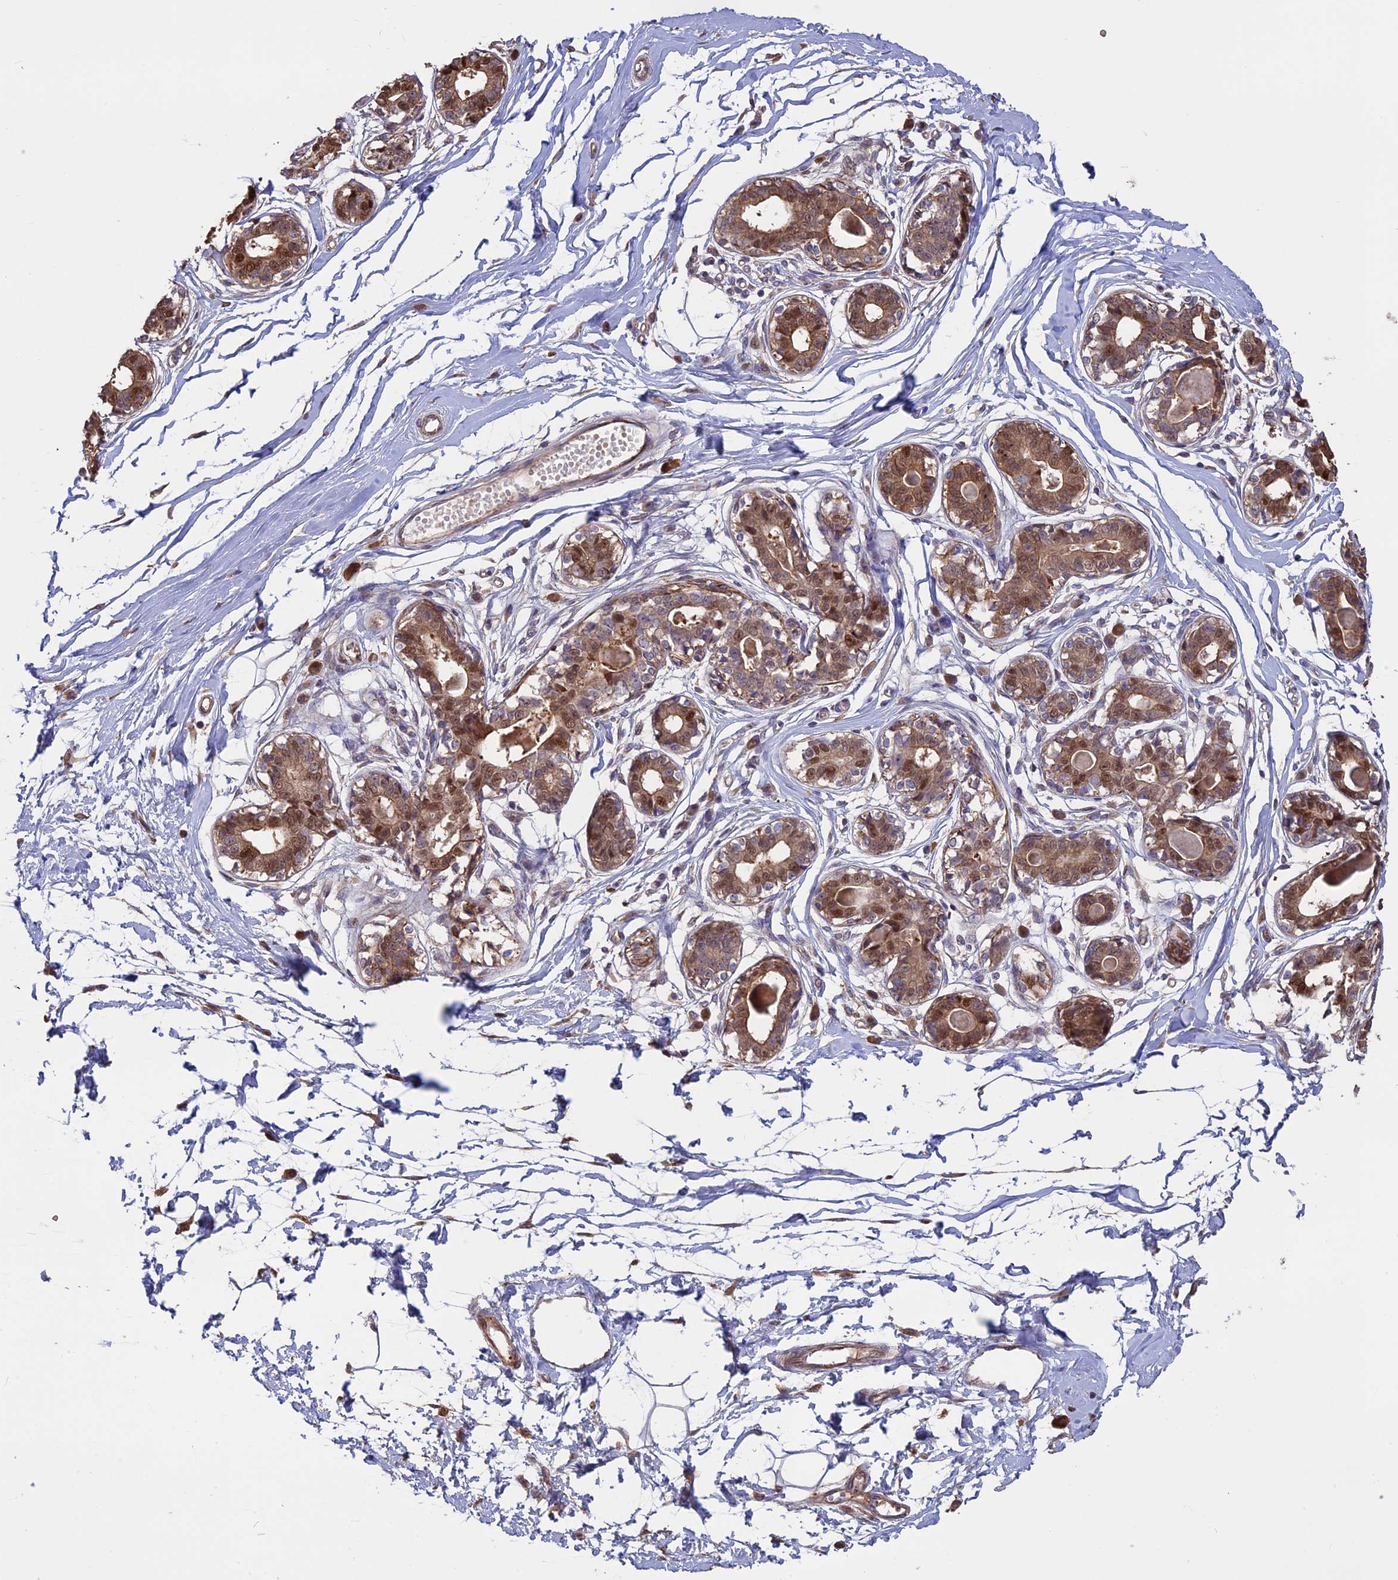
{"staining": {"intensity": "weak", "quantity": "25%-75%", "location": "cytoplasmic/membranous,nuclear"}, "tissue": "breast", "cell_type": "Adipocytes", "image_type": "normal", "snomed": [{"axis": "morphology", "description": "Normal tissue, NOS"}, {"axis": "topography", "description": "Breast"}], "caption": "An IHC photomicrograph of unremarkable tissue is shown. Protein staining in brown labels weak cytoplasmic/membranous,nuclear positivity in breast within adipocytes.", "gene": "VWA3A", "patient": {"sex": "female", "age": 45}}